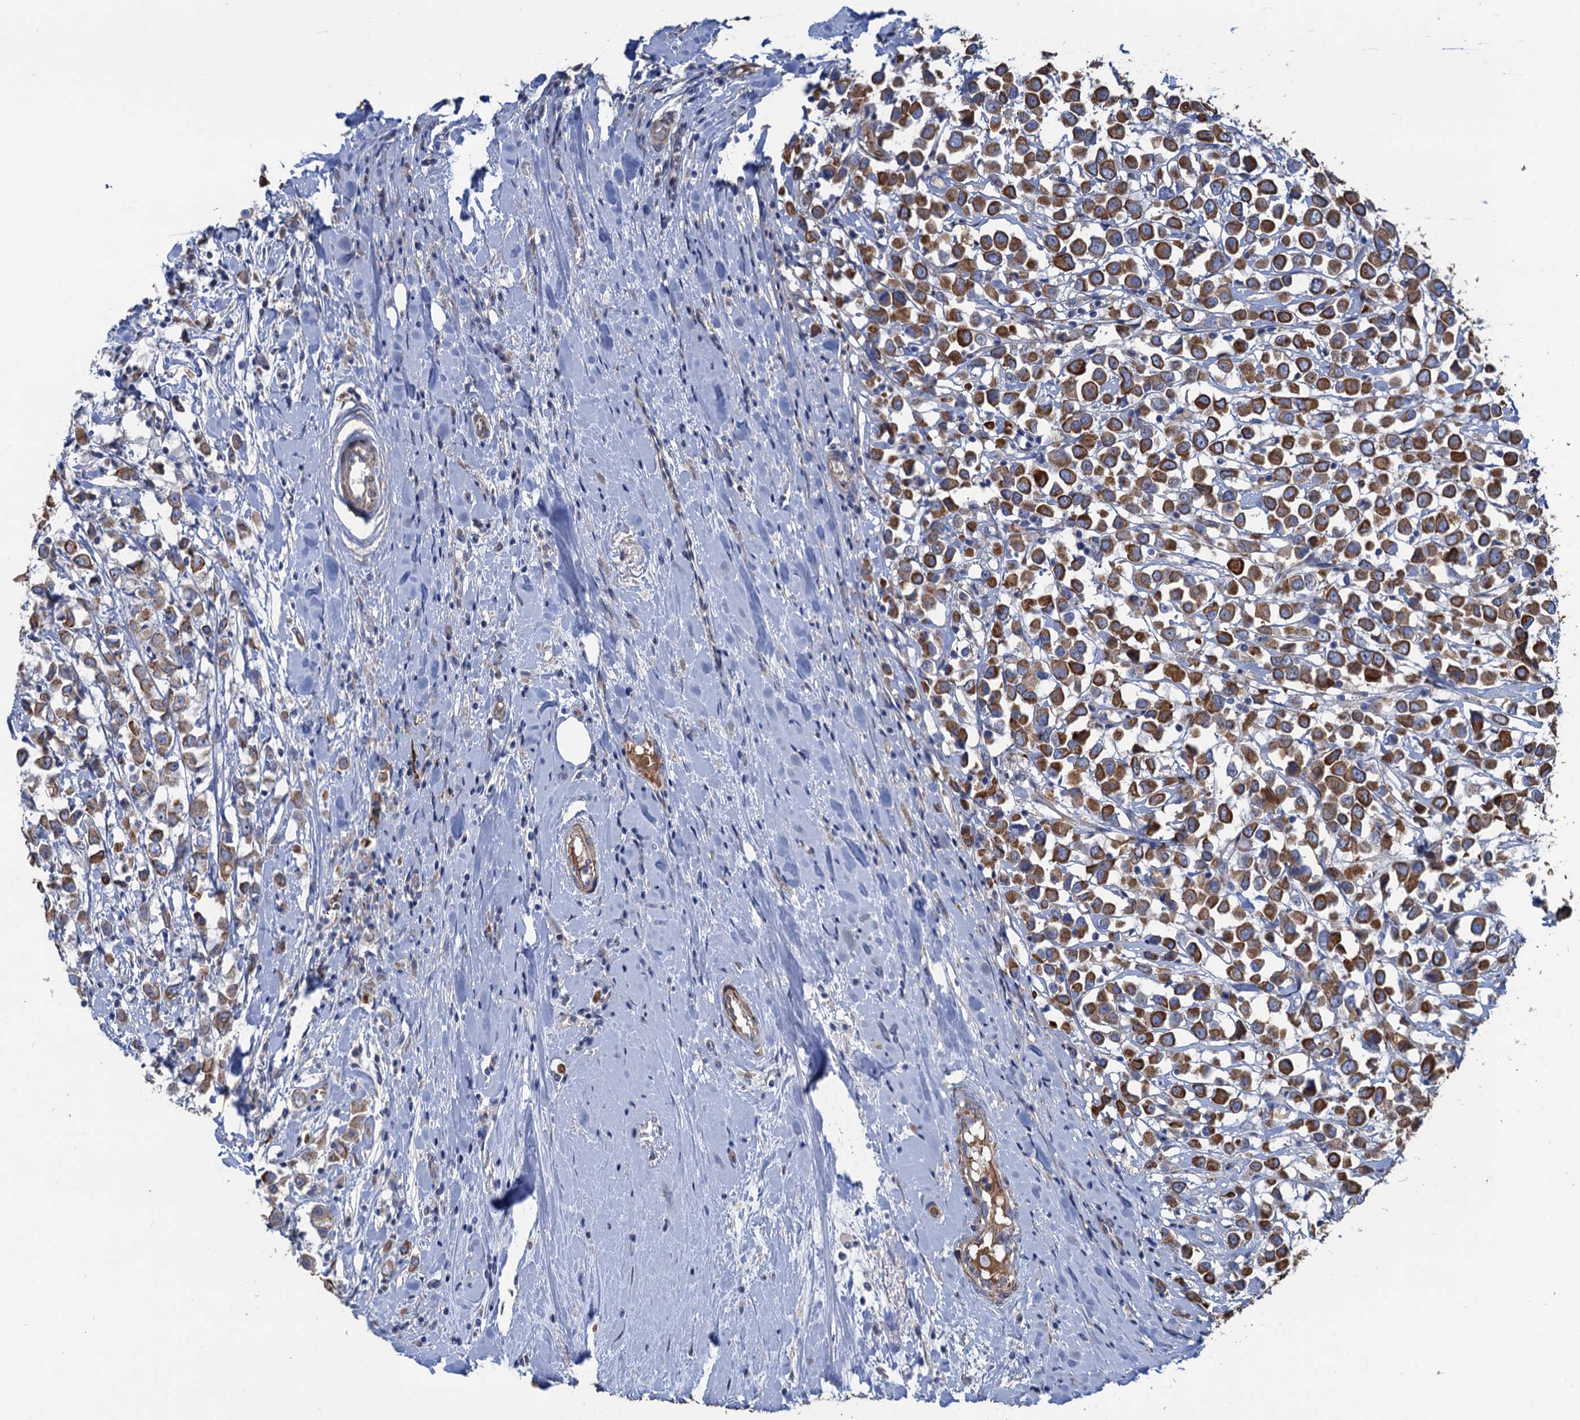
{"staining": {"intensity": "strong", "quantity": ">75%", "location": "cytoplasmic/membranous"}, "tissue": "breast cancer", "cell_type": "Tumor cells", "image_type": "cancer", "snomed": [{"axis": "morphology", "description": "Duct carcinoma"}, {"axis": "topography", "description": "Breast"}], "caption": "Human intraductal carcinoma (breast) stained with a brown dye demonstrates strong cytoplasmic/membranous positive staining in about >75% of tumor cells.", "gene": "SMCO3", "patient": {"sex": "female", "age": 61}}